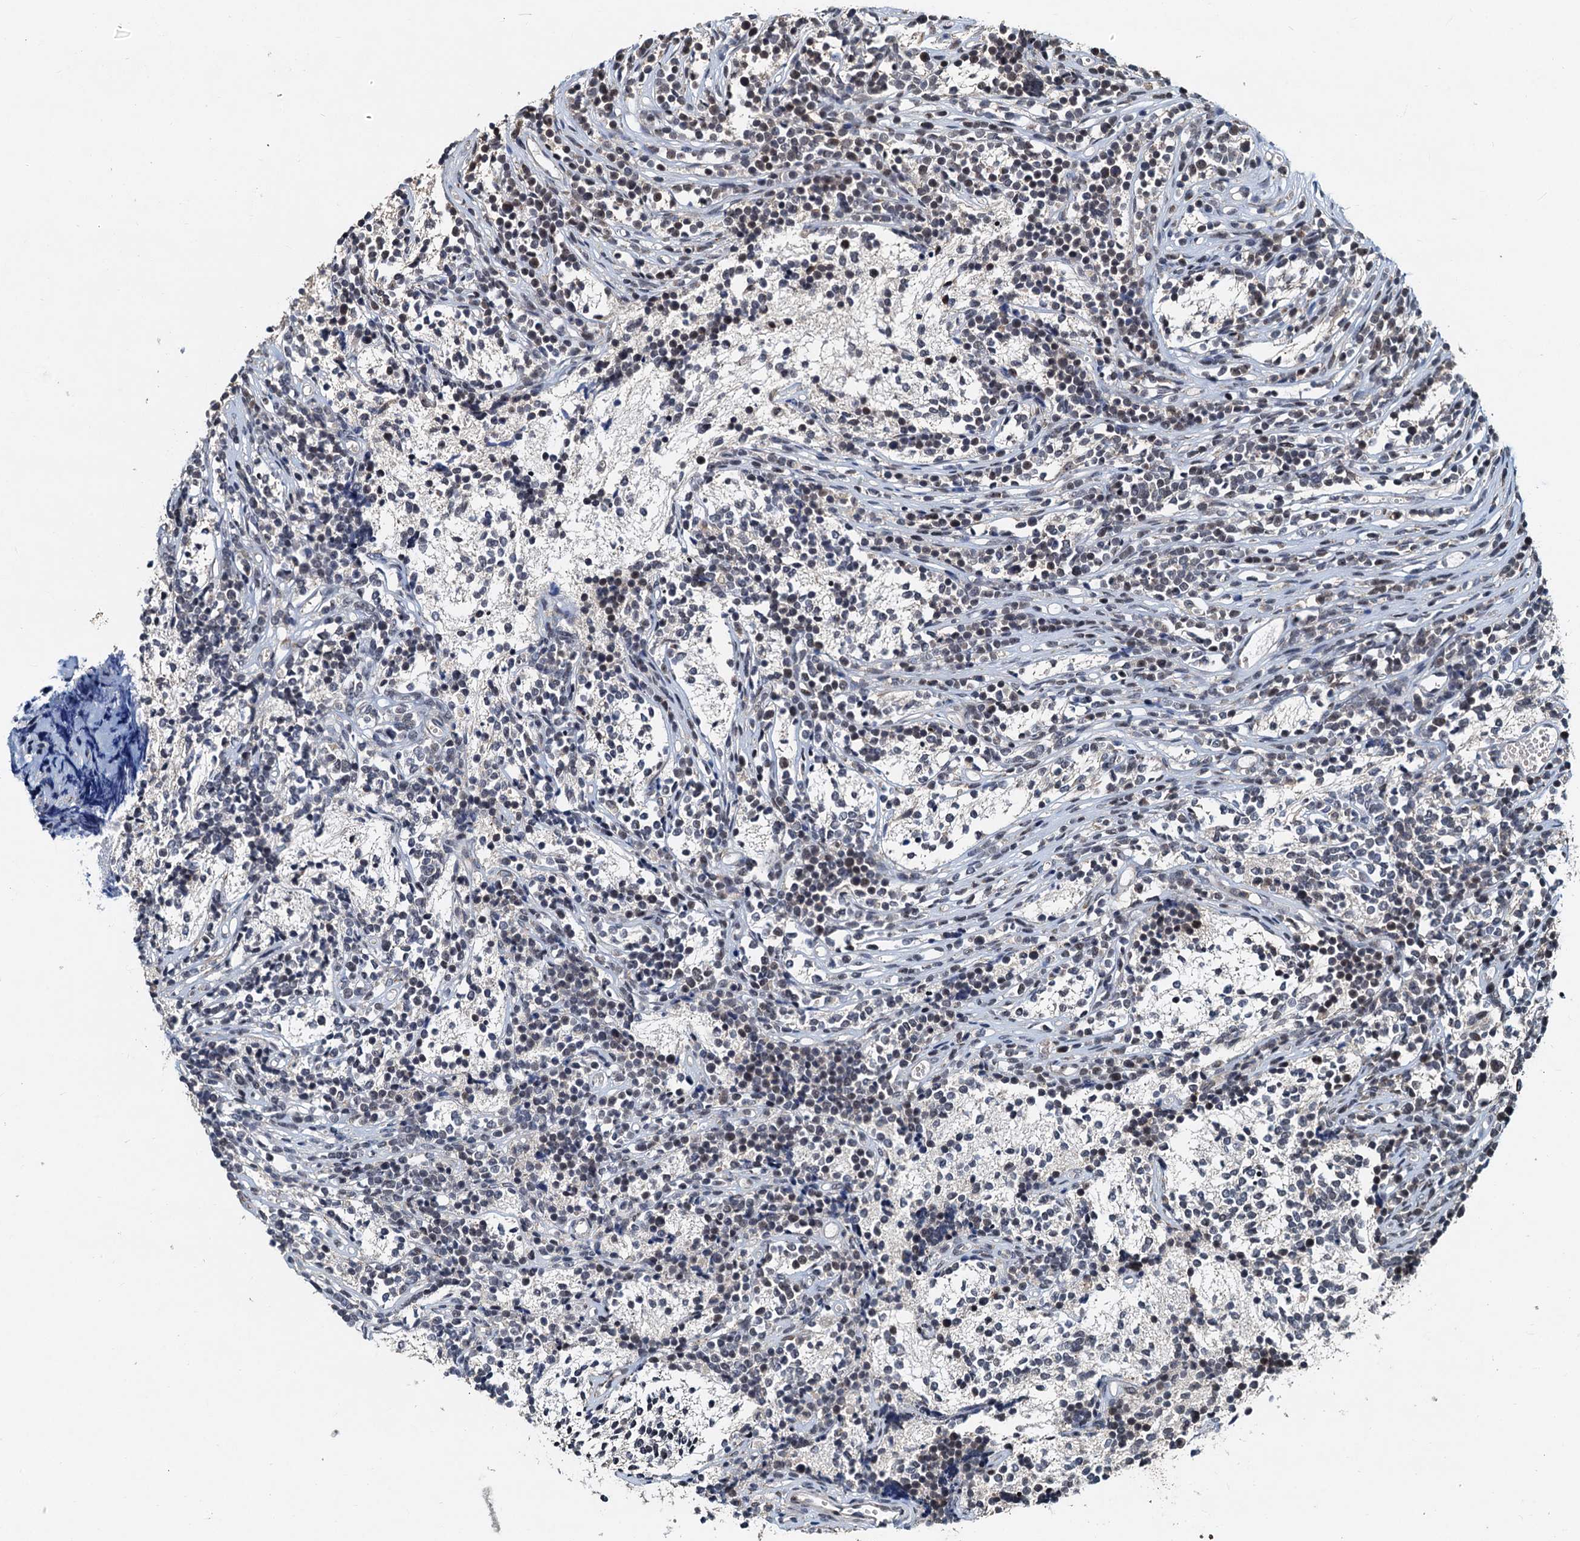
{"staining": {"intensity": "negative", "quantity": "none", "location": "none"}, "tissue": "glioma", "cell_type": "Tumor cells", "image_type": "cancer", "snomed": [{"axis": "morphology", "description": "Glioma, malignant, Low grade"}, {"axis": "topography", "description": "Brain"}], "caption": "Image shows no protein expression in tumor cells of glioma tissue.", "gene": "DNAJC21", "patient": {"sex": "female", "age": 1}}